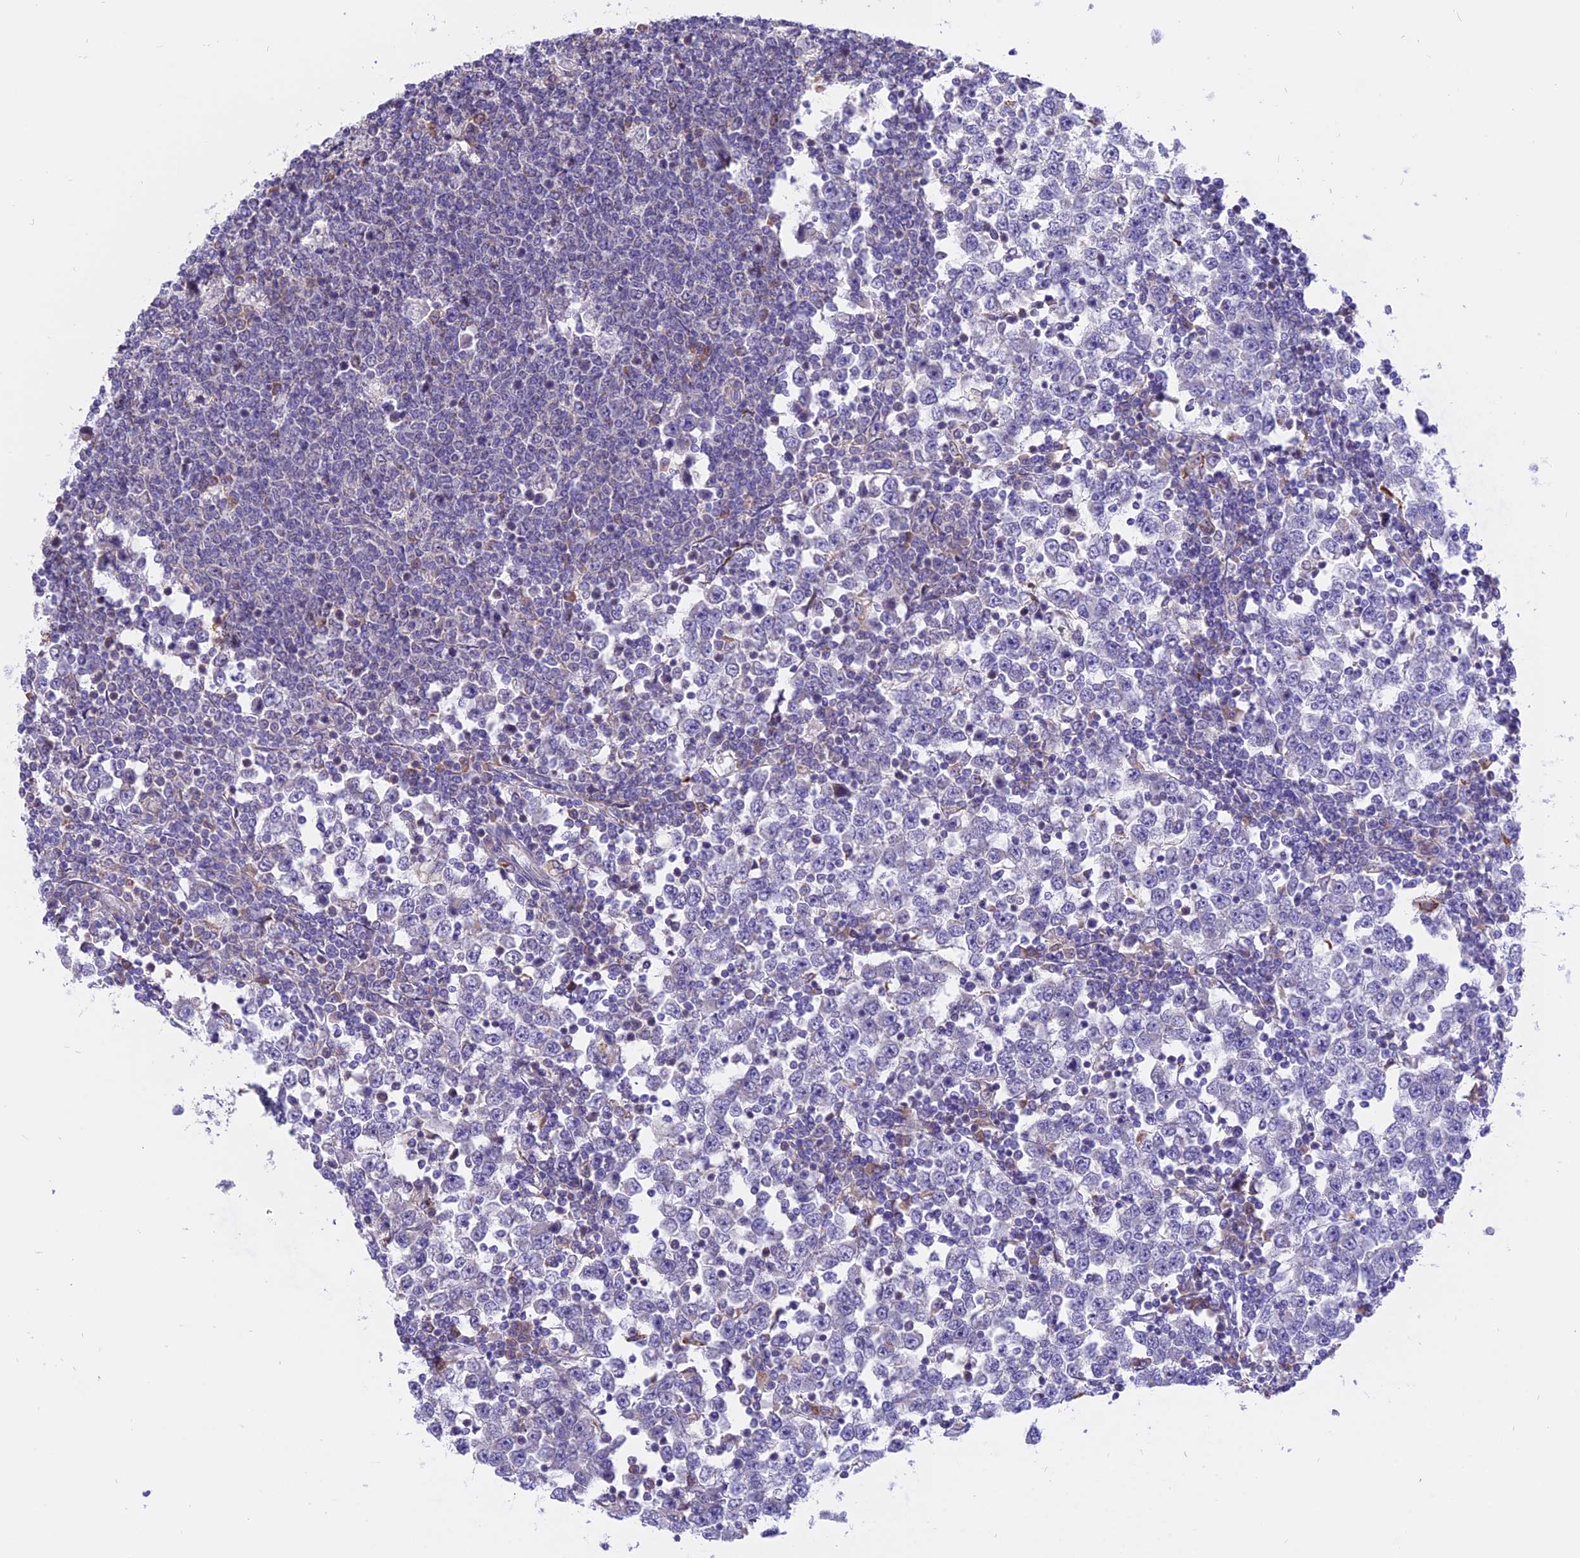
{"staining": {"intensity": "negative", "quantity": "none", "location": "none"}, "tissue": "testis cancer", "cell_type": "Tumor cells", "image_type": "cancer", "snomed": [{"axis": "morphology", "description": "Seminoma, NOS"}, {"axis": "topography", "description": "Testis"}], "caption": "This is an immunohistochemistry (IHC) photomicrograph of human seminoma (testis). There is no positivity in tumor cells.", "gene": "ARMCX6", "patient": {"sex": "male", "age": 65}}